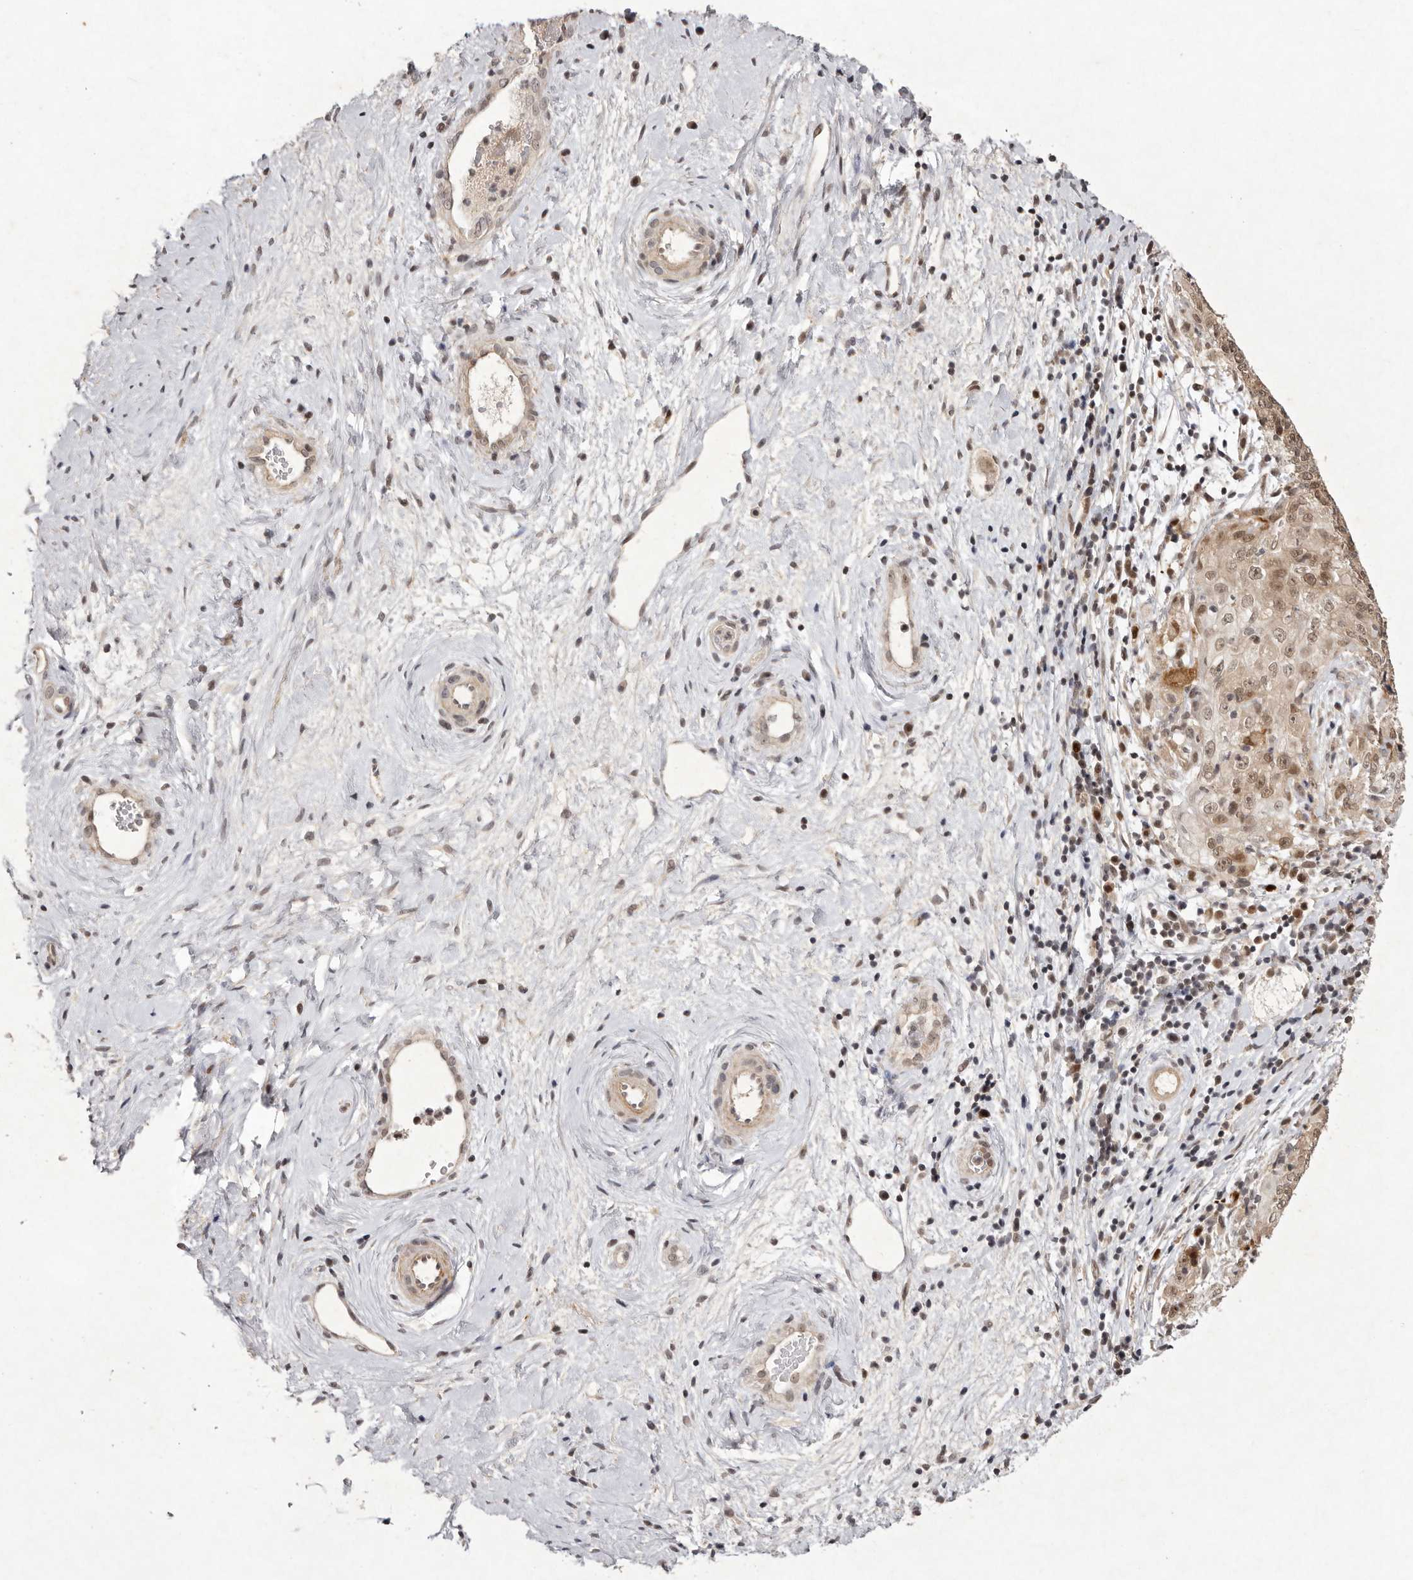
{"staining": {"intensity": "weak", "quantity": ">75%", "location": "cytoplasmic/membranous,nuclear"}, "tissue": "cervical cancer", "cell_type": "Tumor cells", "image_type": "cancer", "snomed": [{"axis": "morphology", "description": "Squamous cell carcinoma, NOS"}, {"axis": "topography", "description": "Cervix"}], "caption": "Immunohistochemical staining of human cervical cancer shows low levels of weak cytoplasmic/membranous and nuclear protein expression in approximately >75% of tumor cells.", "gene": "BUD31", "patient": {"sex": "female", "age": 48}}